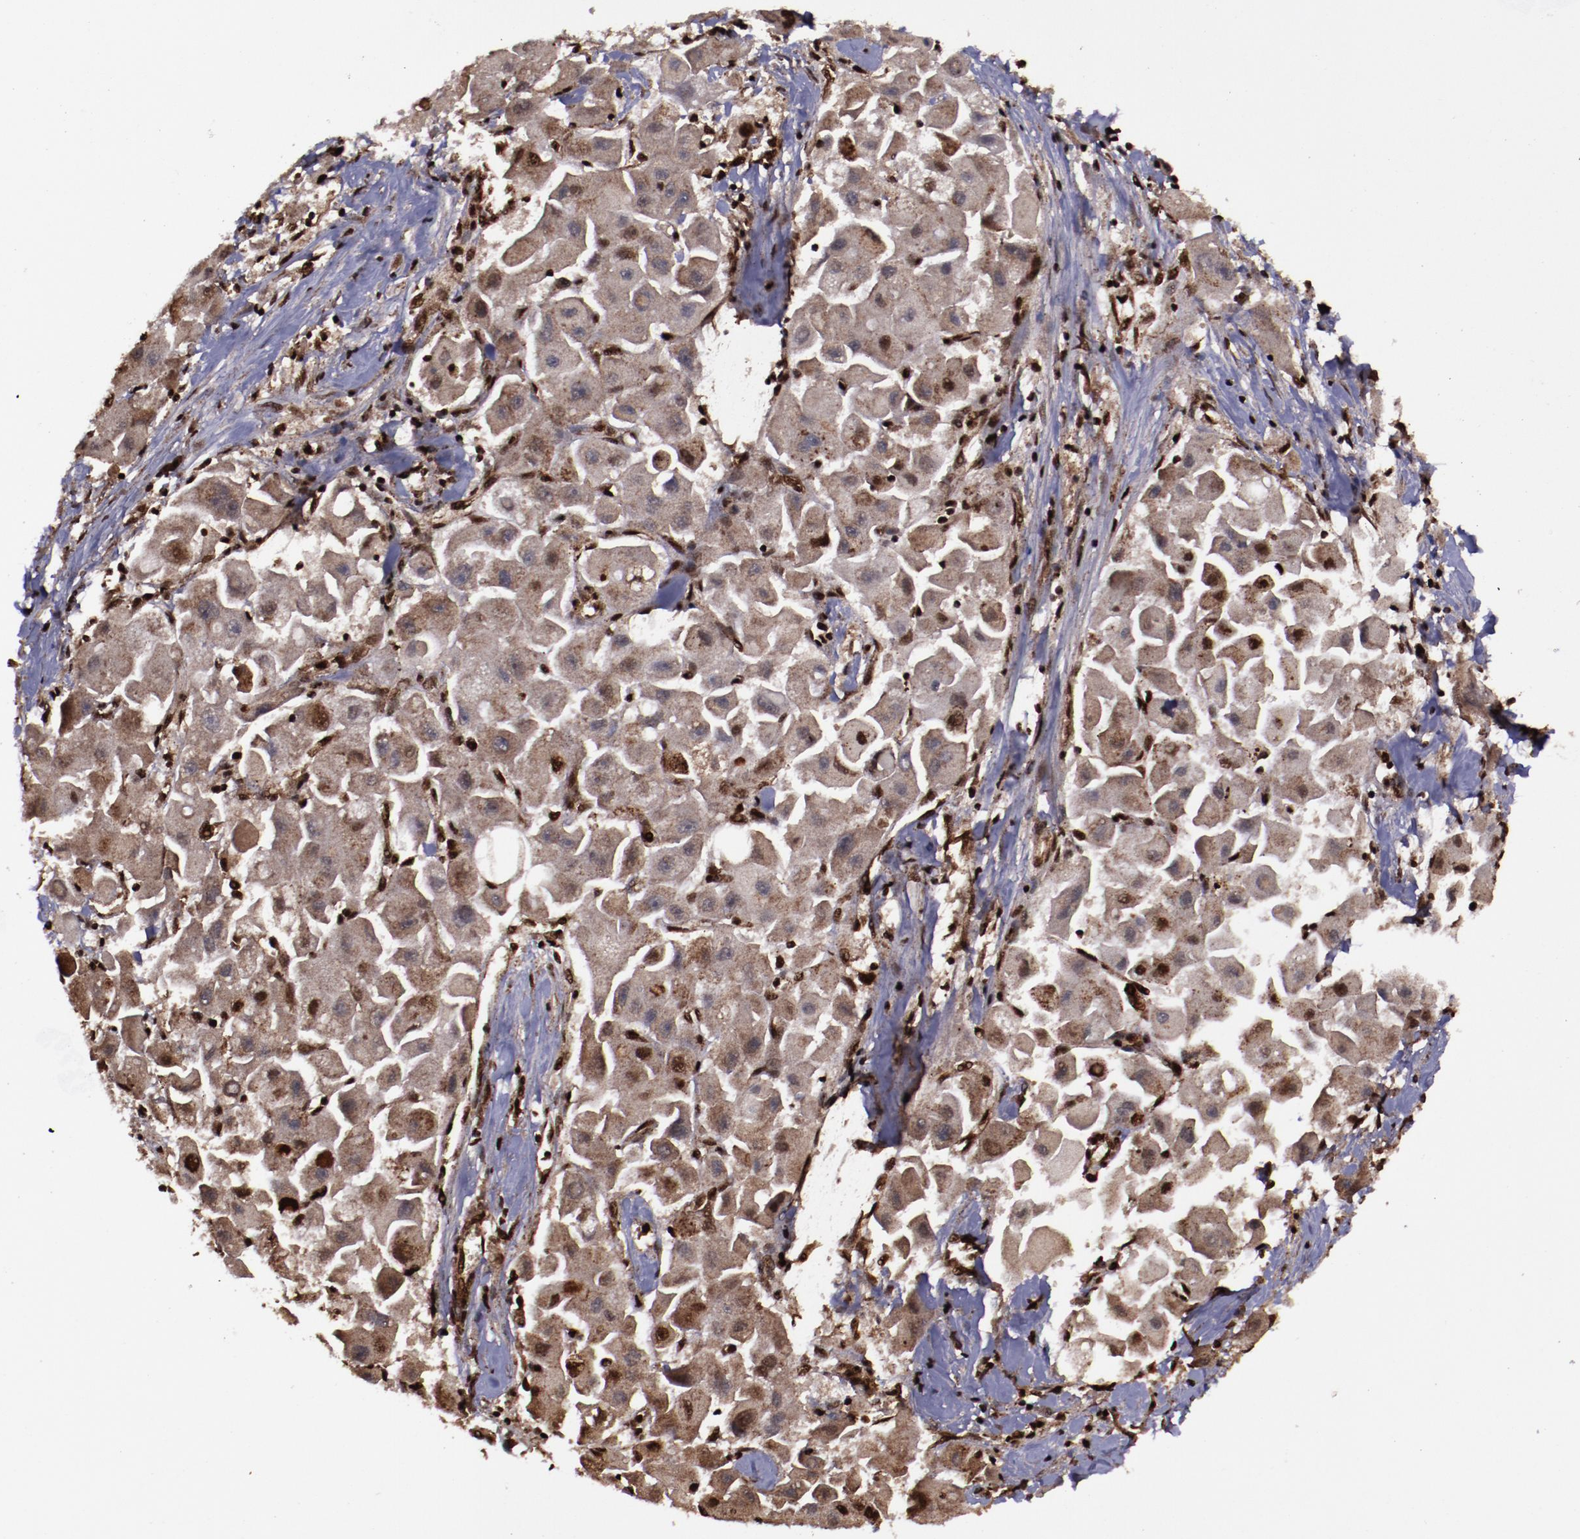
{"staining": {"intensity": "moderate", "quantity": "25%-75%", "location": "cytoplasmic/membranous,nuclear"}, "tissue": "liver cancer", "cell_type": "Tumor cells", "image_type": "cancer", "snomed": [{"axis": "morphology", "description": "Carcinoma, Hepatocellular, NOS"}, {"axis": "topography", "description": "Liver"}], "caption": "The image demonstrates staining of hepatocellular carcinoma (liver), revealing moderate cytoplasmic/membranous and nuclear protein positivity (brown color) within tumor cells.", "gene": "SNW1", "patient": {"sex": "male", "age": 24}}